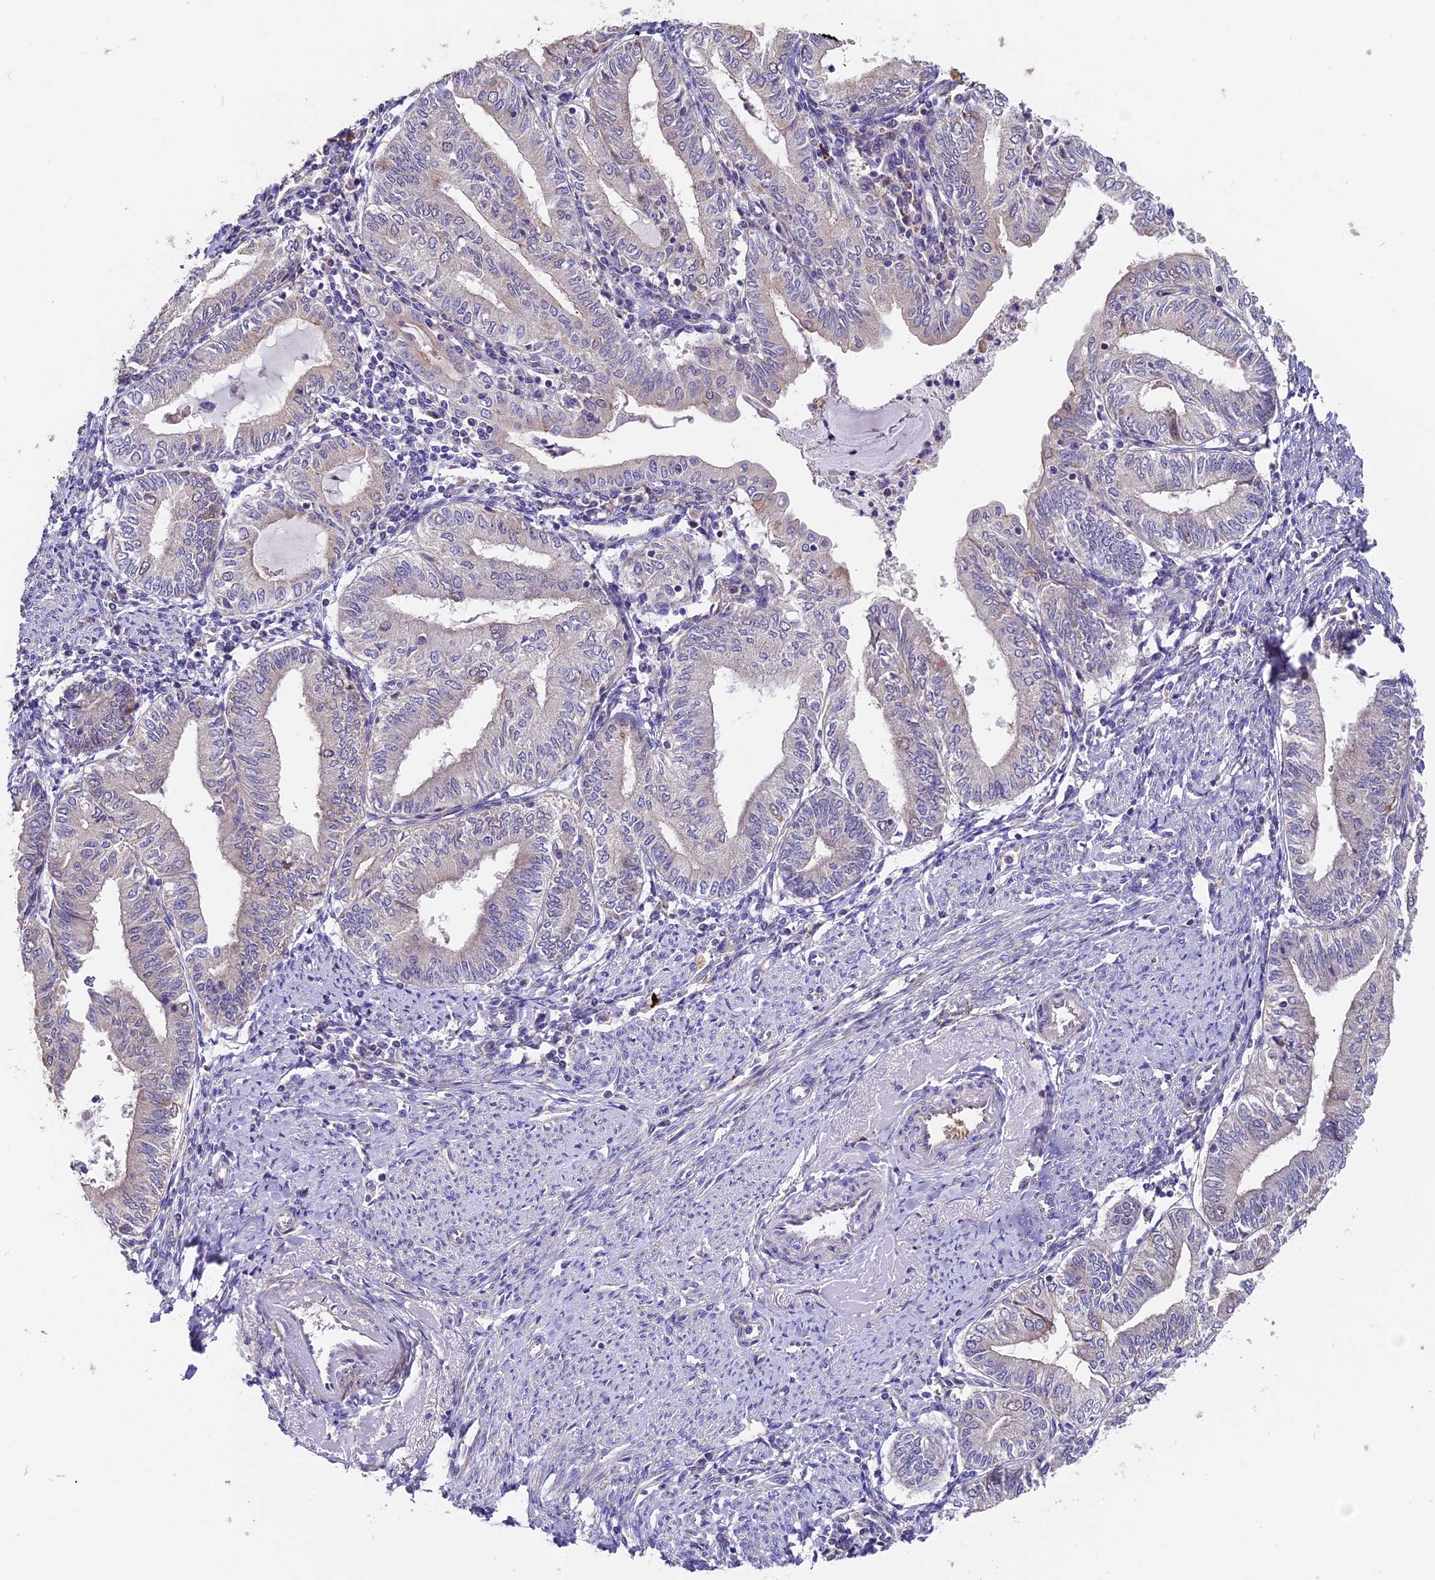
{"staining": {"intensity": "negative", "quantity": "none", "location": "none"}, "tissue": "endometrial cancer", "cell_type": "Tumor cells", "image_type": "cancer", "snomed": [{"axis": "morphology", "description": "Adenocarcinoma, NOS"}, {"axis": "topography", "description": "Endometrium"}], "caption": "Tumor cells are negative for brown protein staining in endometrial cancer (adenocarcinoma).", "gene": "TRMT1", "patient": {"sex": "female", "age": 66}}